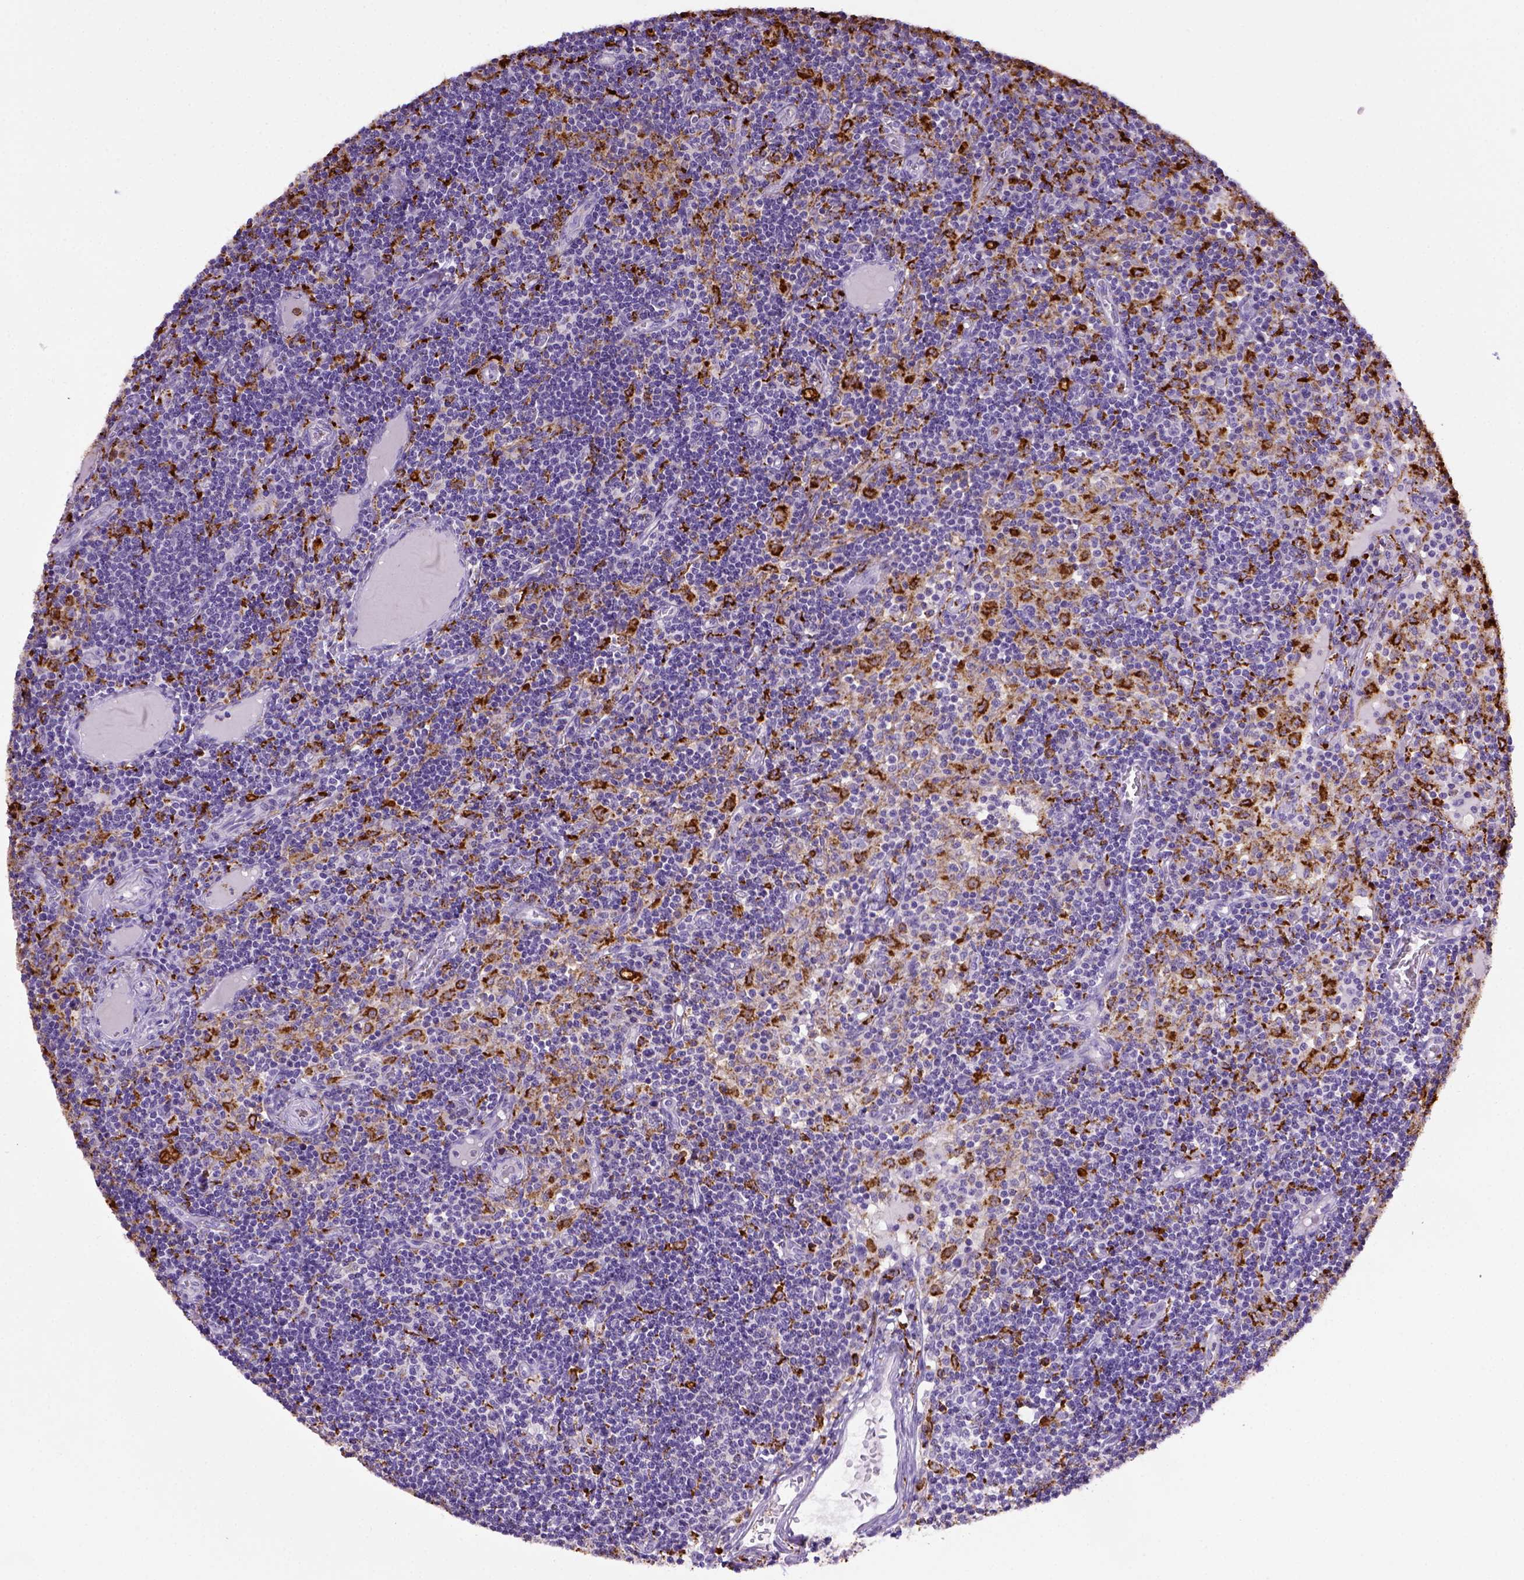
{"staining": {"intensity": "strong", "quantity": "<25%", "location": "cytoplasmic/membranous"}, "tissue": "lymph node", "cell_type": "Non-germinal center cells", "image_type": "normal", "snomed": [{"axis": "morphology", "description": "Normal tissue, NOS"}, {"axis": "topography", "description": "Lymph node"}], "caption": "A medium amount of strong cytoplasmic/membranous expression is appreciated in about <25% of non-germinal center cells in unremarkable lymph node.", "gene": "CD68", "patient": {"sex": "female", "age": 72}}